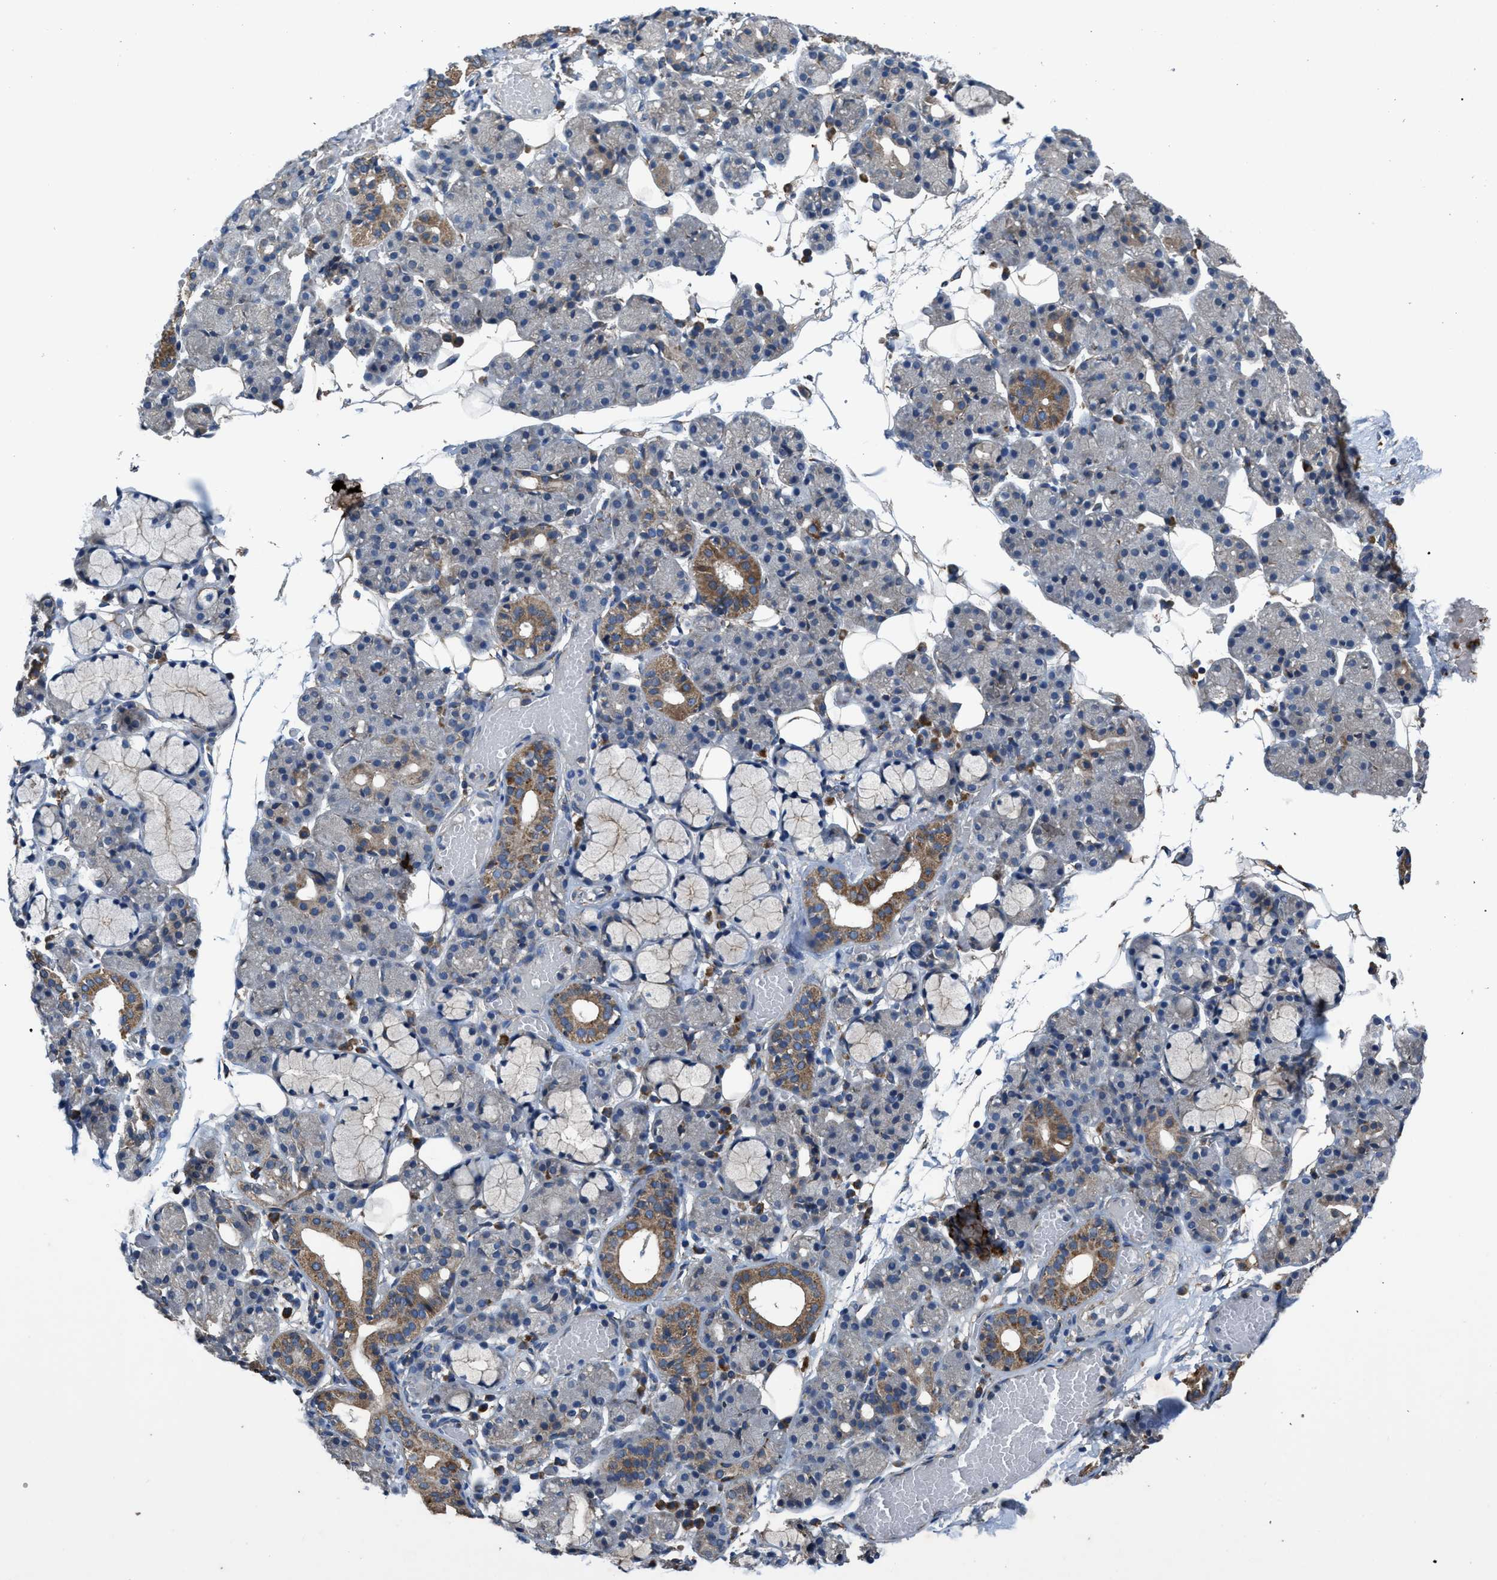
{"staining": {"intensity": "moderate", "quantity": "<25%", "location": "cytoplasmic/membranous"}, "tissue": "salivary gland", "cell_type": "Glandular cells", "image_type": "normal", "snomed": [{"axis": "morphology", "description": "Normal tissue, NOS"}, {"axis": "topography", "description": "Salivary gland"}], "caption": "Moderate cytoplasmic/membranous positivity for a protein is seen in approximately <25% of glandular cells of unremarkable salivary gland using IHC.", "gene": "PDP1", "patient": {"sex": "male", "age": 63}}